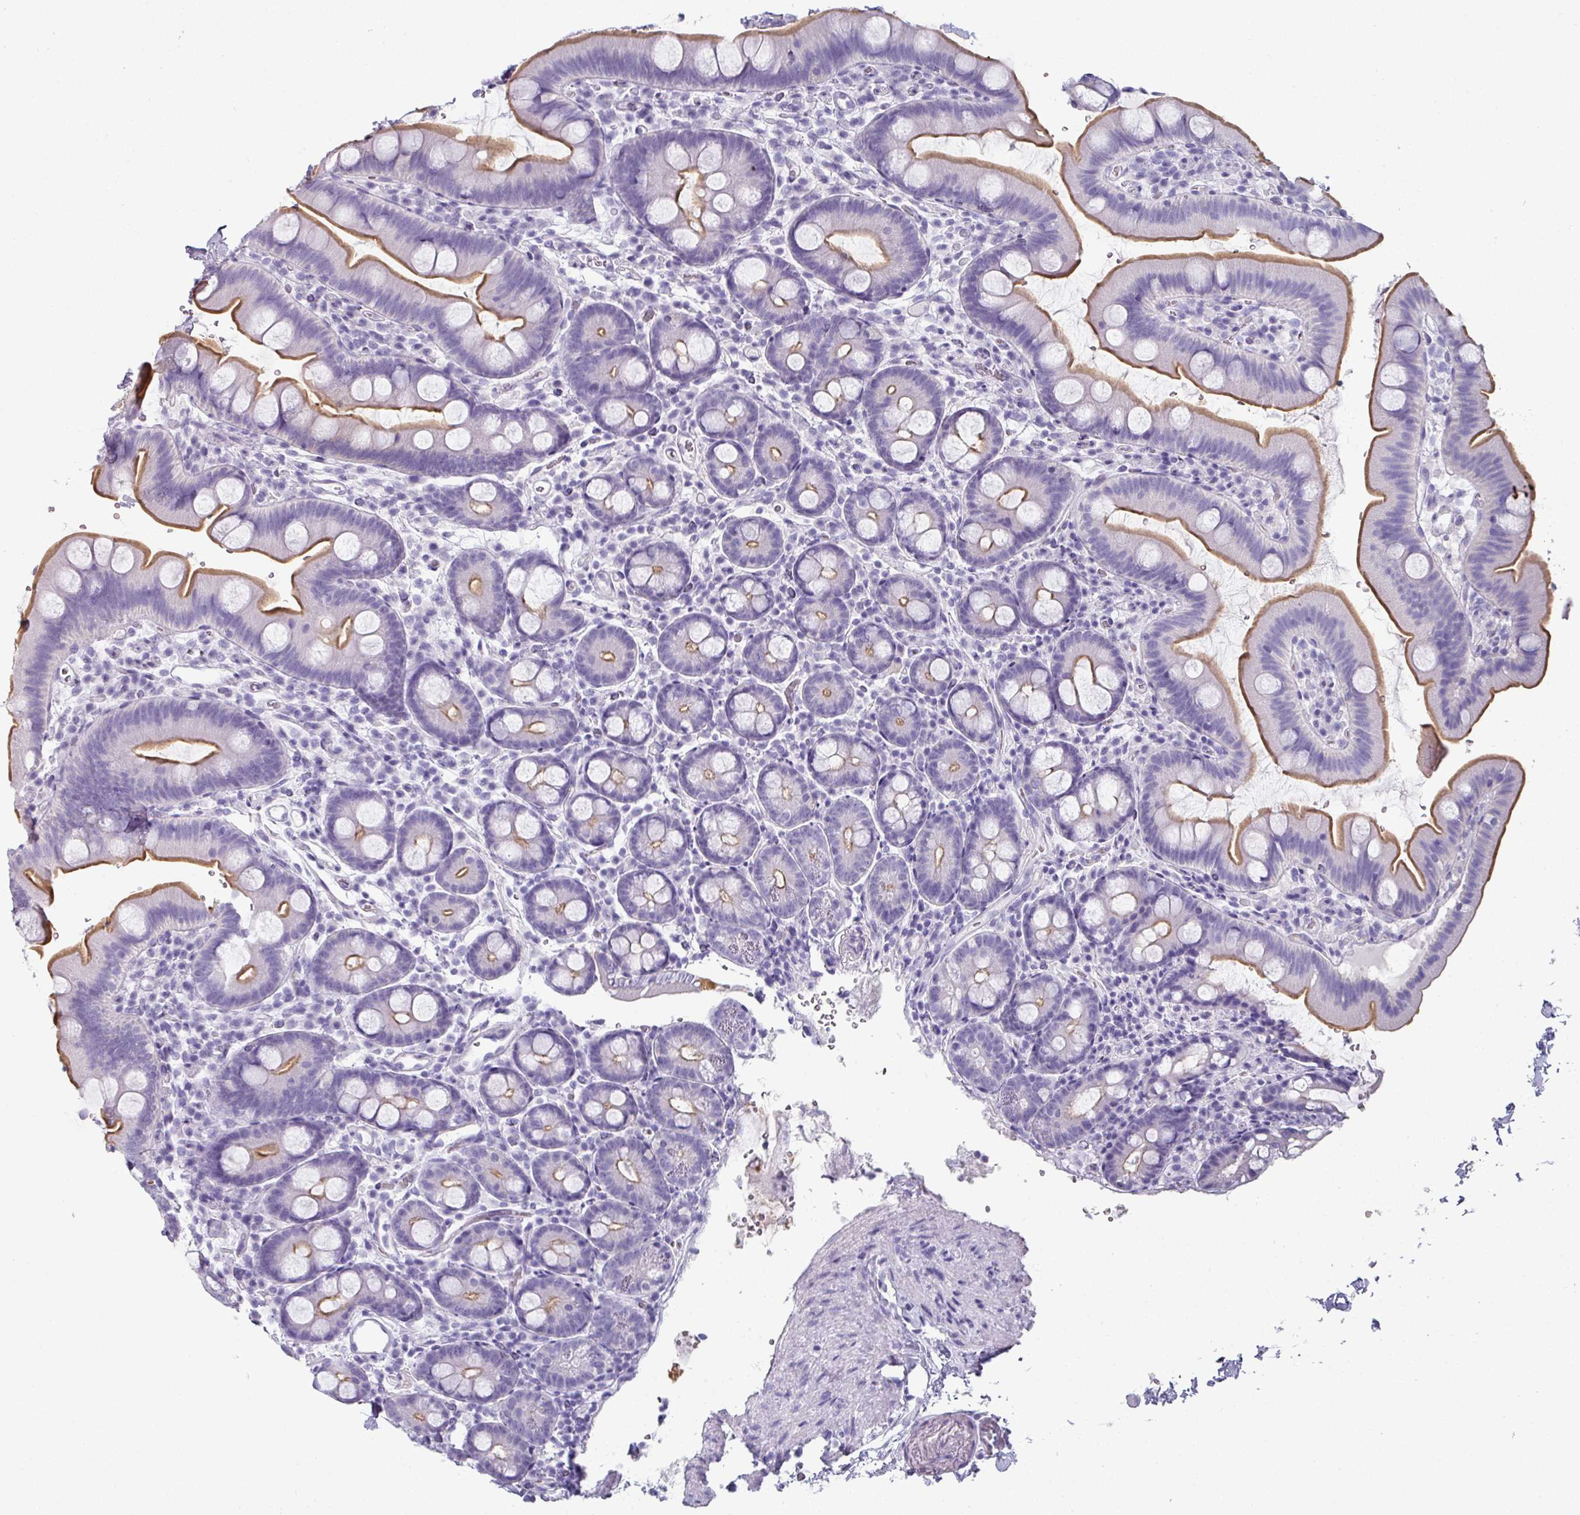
{"staining": {"intensity": "strong", "quantity": "25%-75%", "location": "cytoplasmic/membranous"}, "tissue": "small intestine", "cell_type": "Glandular cells", "image_type": "normal", "snomed": [{"axis": "morphology", "description": "Normal tissue, NOS"}, {"axis": "topography", "description": "Small intestine"}], "caption": "Immunohistochemical staining of unremarkable small intestine shows high levels of strong cytoplasmic/membranous positivity in about 25%-75% of glandular cells.", "gene": "SLC17A7", "patient": {"sex": "female", "age": 68}}